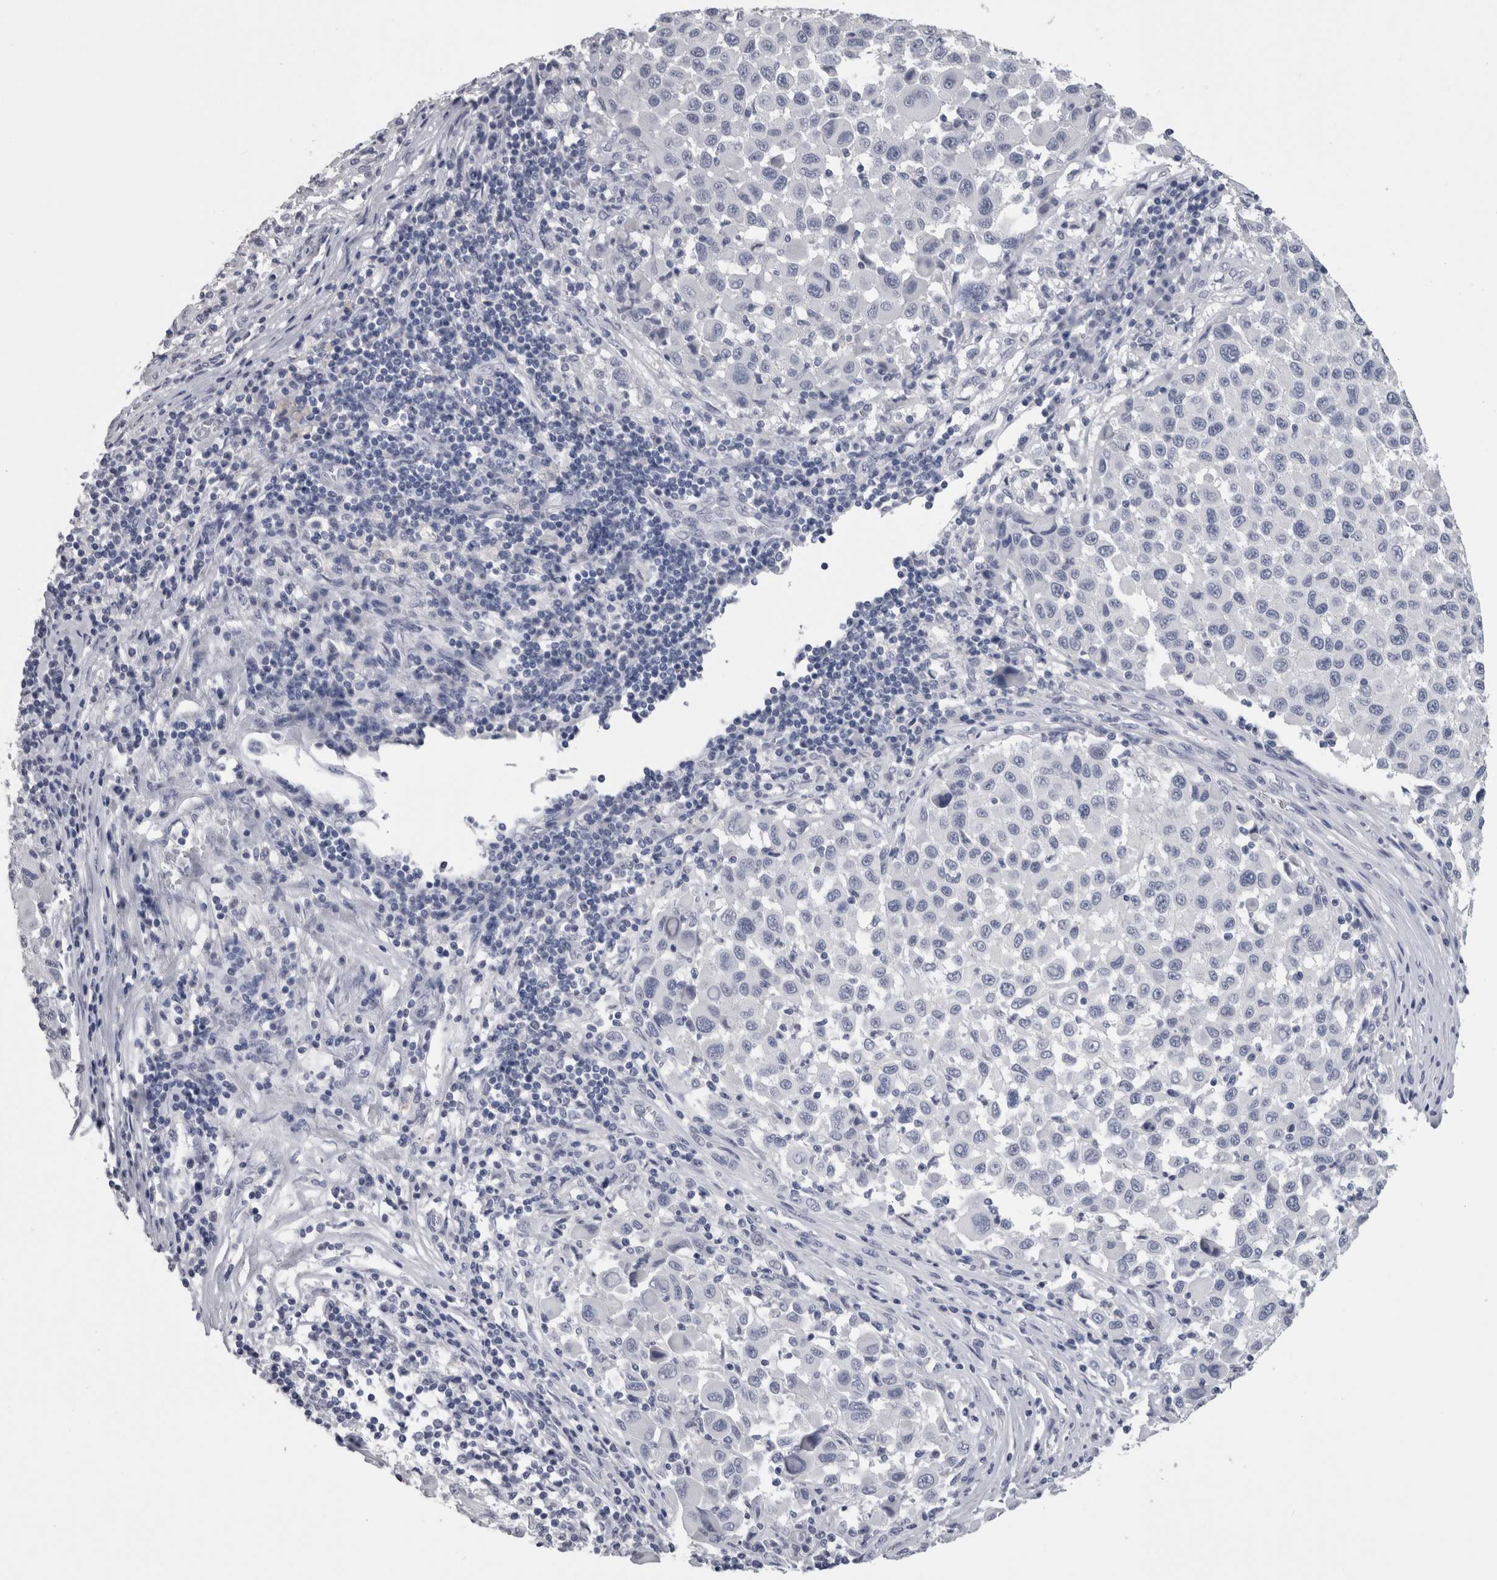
{"staining": {"intensity": "negative", "quantity": "none", "location": "none"}, "tissue": "melanoma", "cell_type": "Tumor cells", "image_type": "cancer", "snomed": [{"axis": "morphology", "description": "Malignant melanoma, Metastatic site"}, {"axis": "topography", "description": "Lymph node"}], "caption": "Melanoma stained for a protein using immunohistochemistry (IHC) displays no staining tumor cells.", "gene": "CA8", "patient": {"sex": "male", "age": 61}}